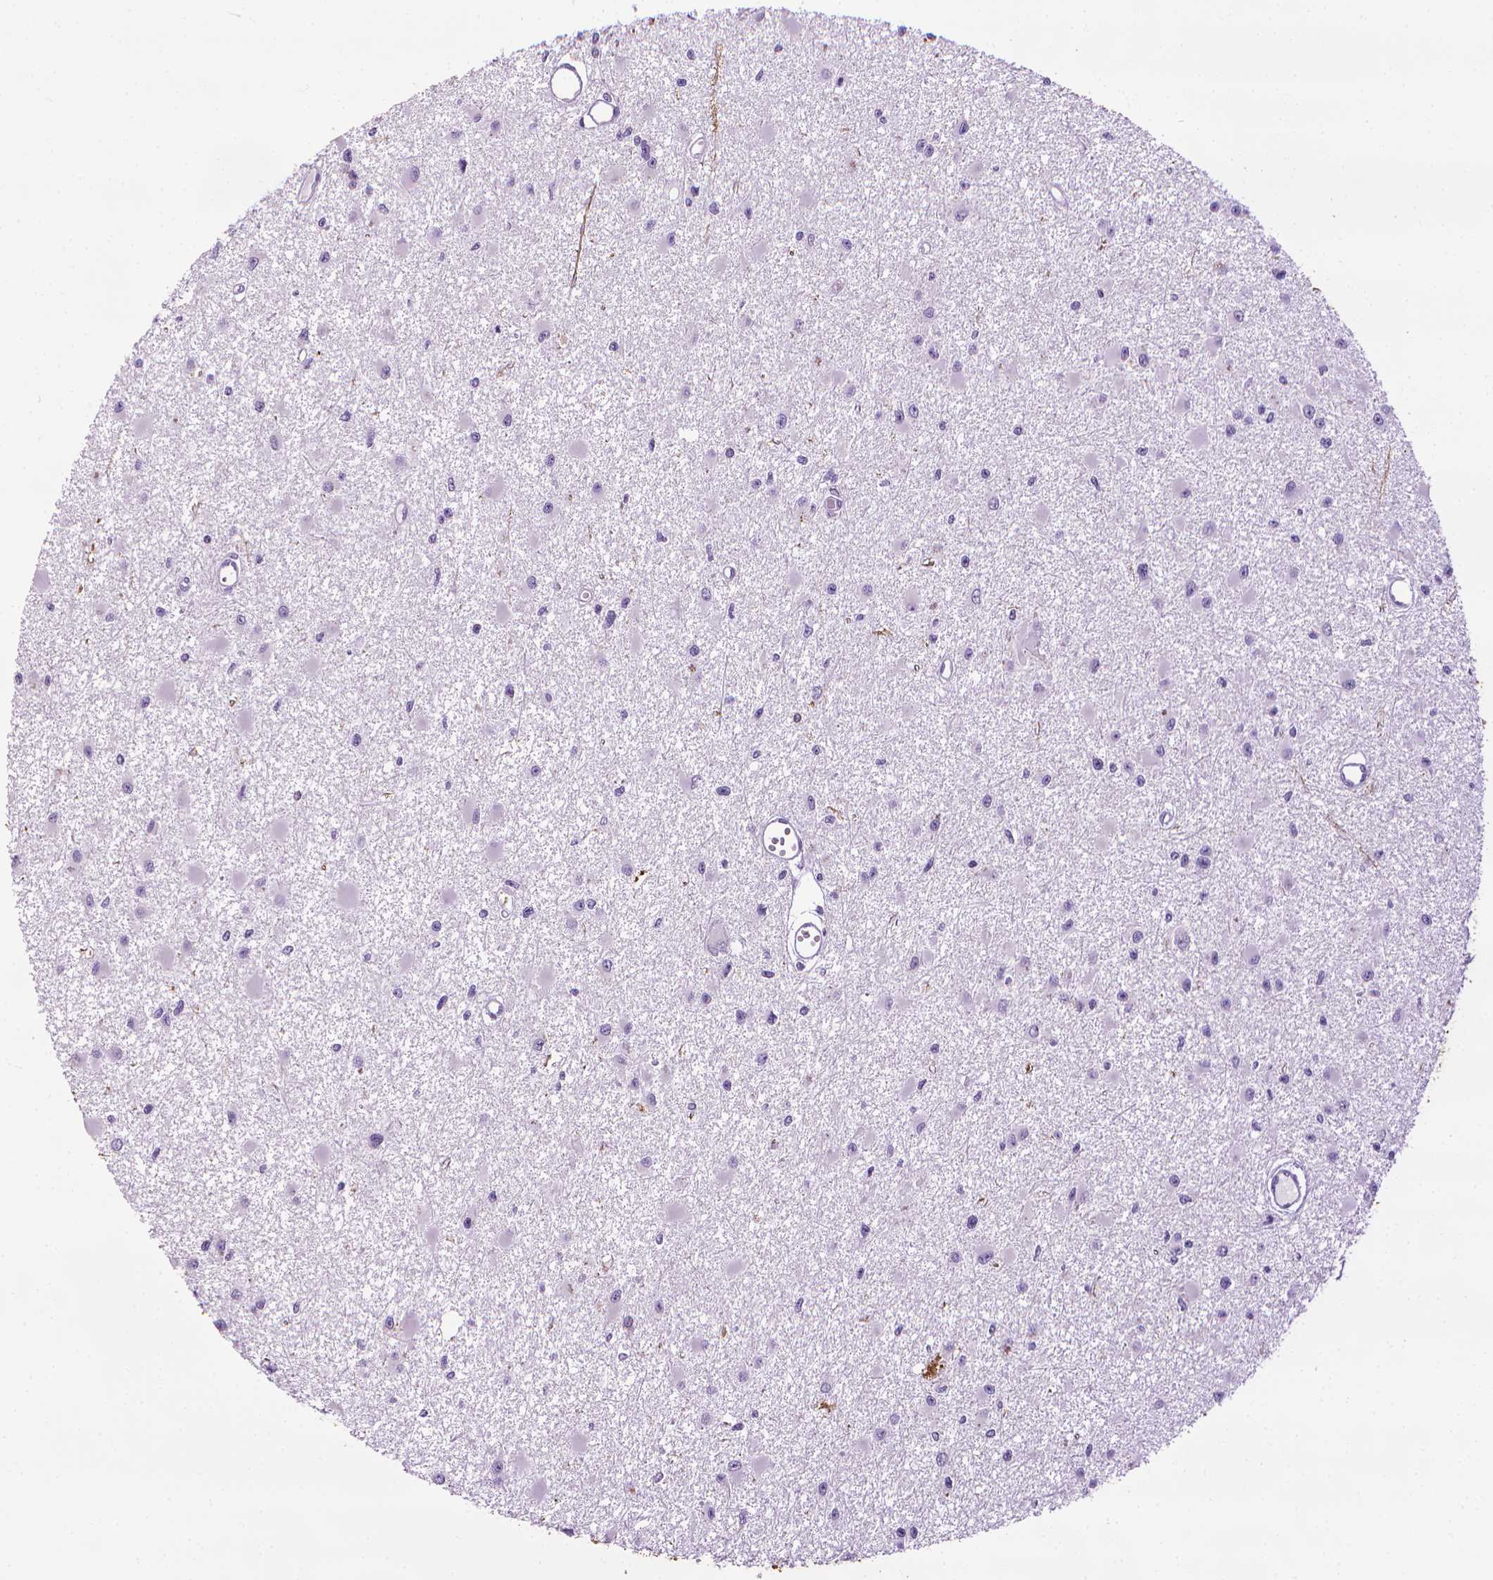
{"staining": {"intensity": "negative", "quantity": "none", "location": "none"}, "tissue": "glioma", "cell_type": "Tumor cells", "image_type": "cancer", "snomed": [{"axis": "morphology", "description": "Glioma, malignant, High grade"}, {"axis": "topography", "description": "Brain"}], "caption": "This is a photomicrograph of immunohistochemistry staining of malignant glioma (high-grade), which shows no positivity in tumor cells.", "gene": "DNAI7", "patient": {"sex": "male", "age": 54}}